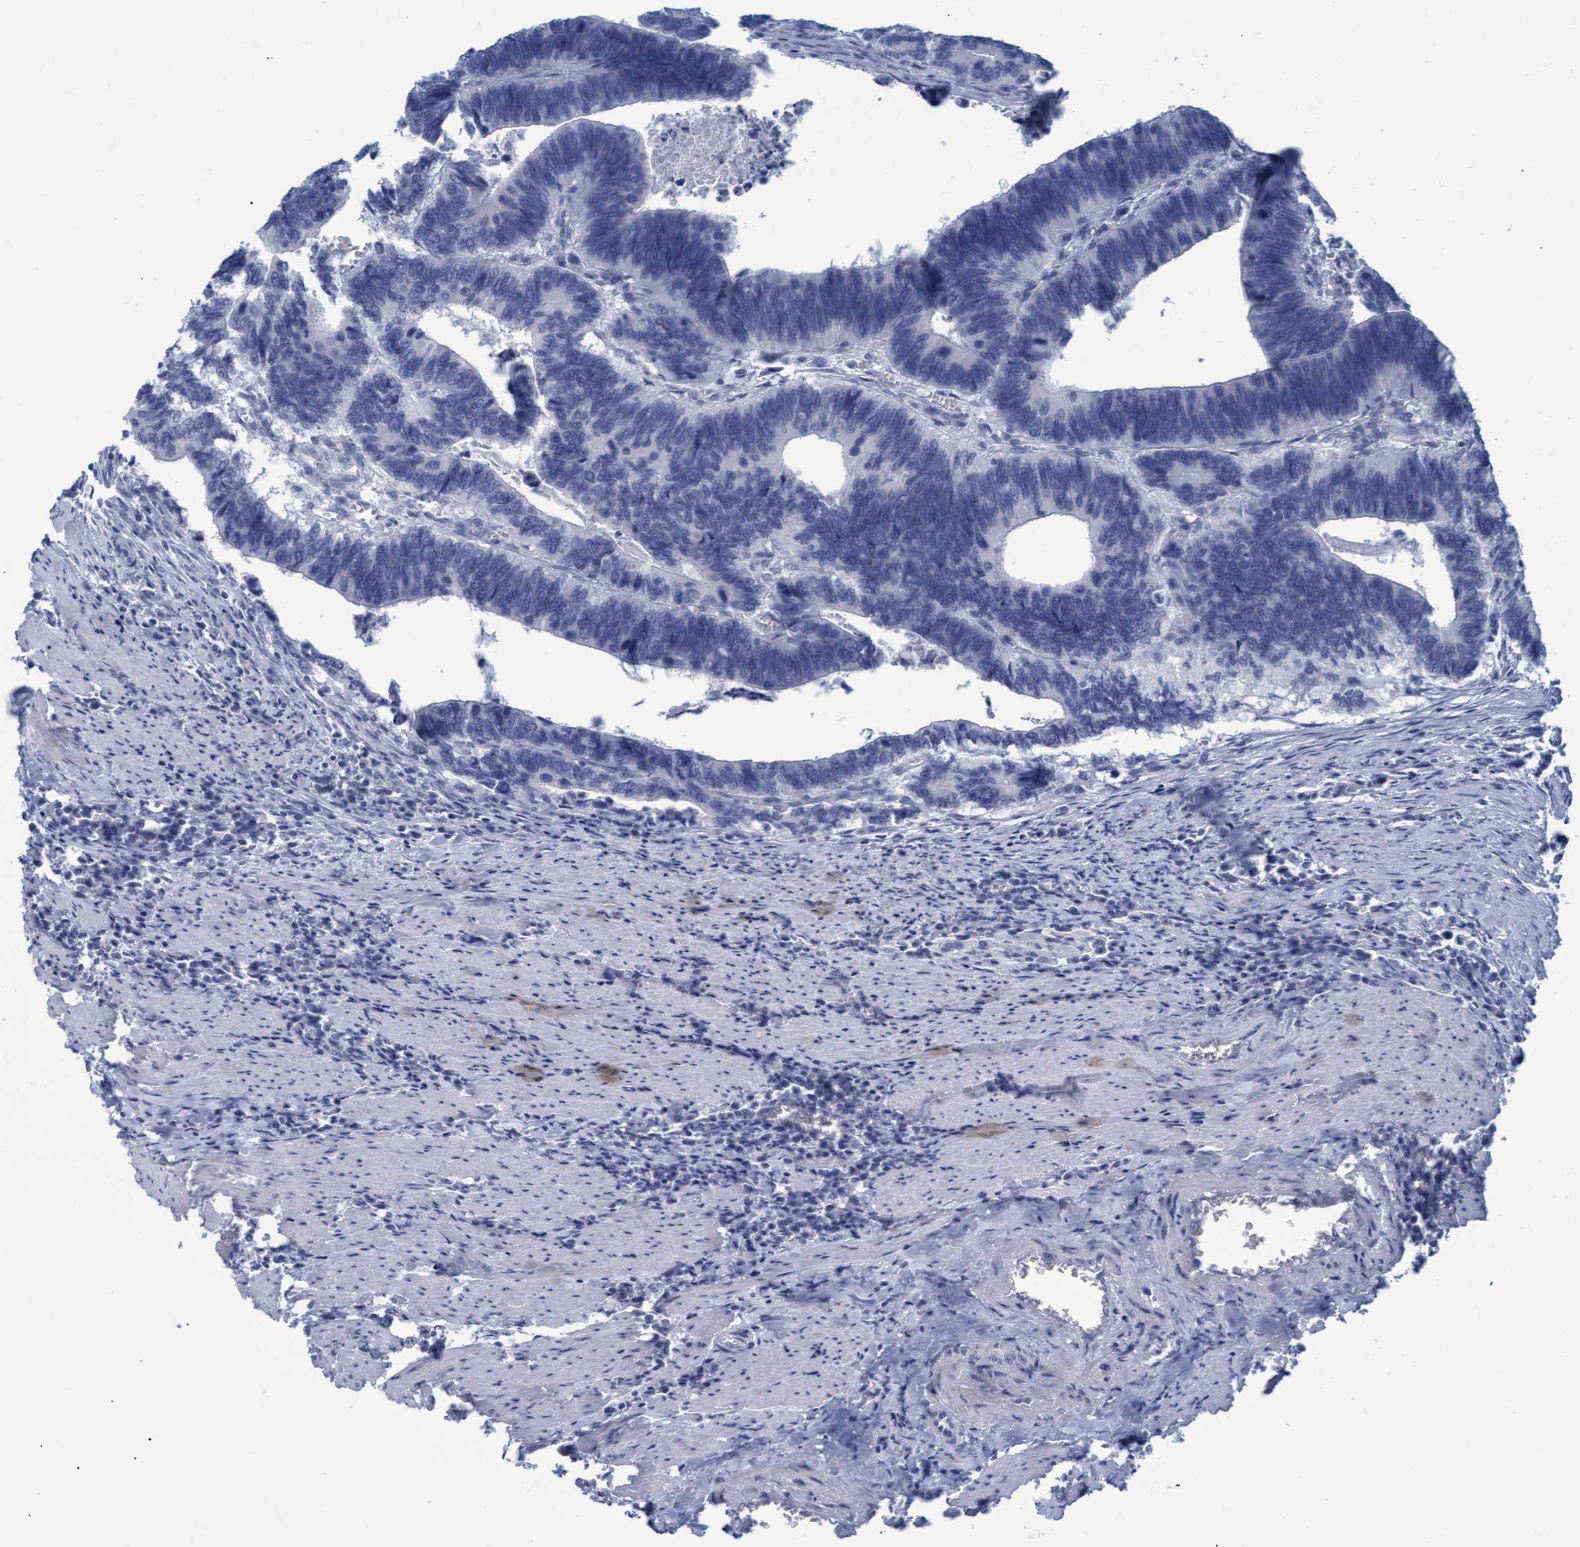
{"staining": {"intensity": "negative", "quantity": "none", "location": "none"}, "tissue": "colorectal cancer", "cell_type": "Tumor cells", "image_type": "cancer", "snomed": [{"axis": "morphology", "description": "Adenocarcinoma, NOS"}, {"axis": "topography", "description": "Colon"}], "caption": "A photomicrograph of colorectal cancer stained for a protein demonstrates no brown staining in tumor cells.", "gene": "SSTR3", "patient": {"sex": "male", "age": 72}}